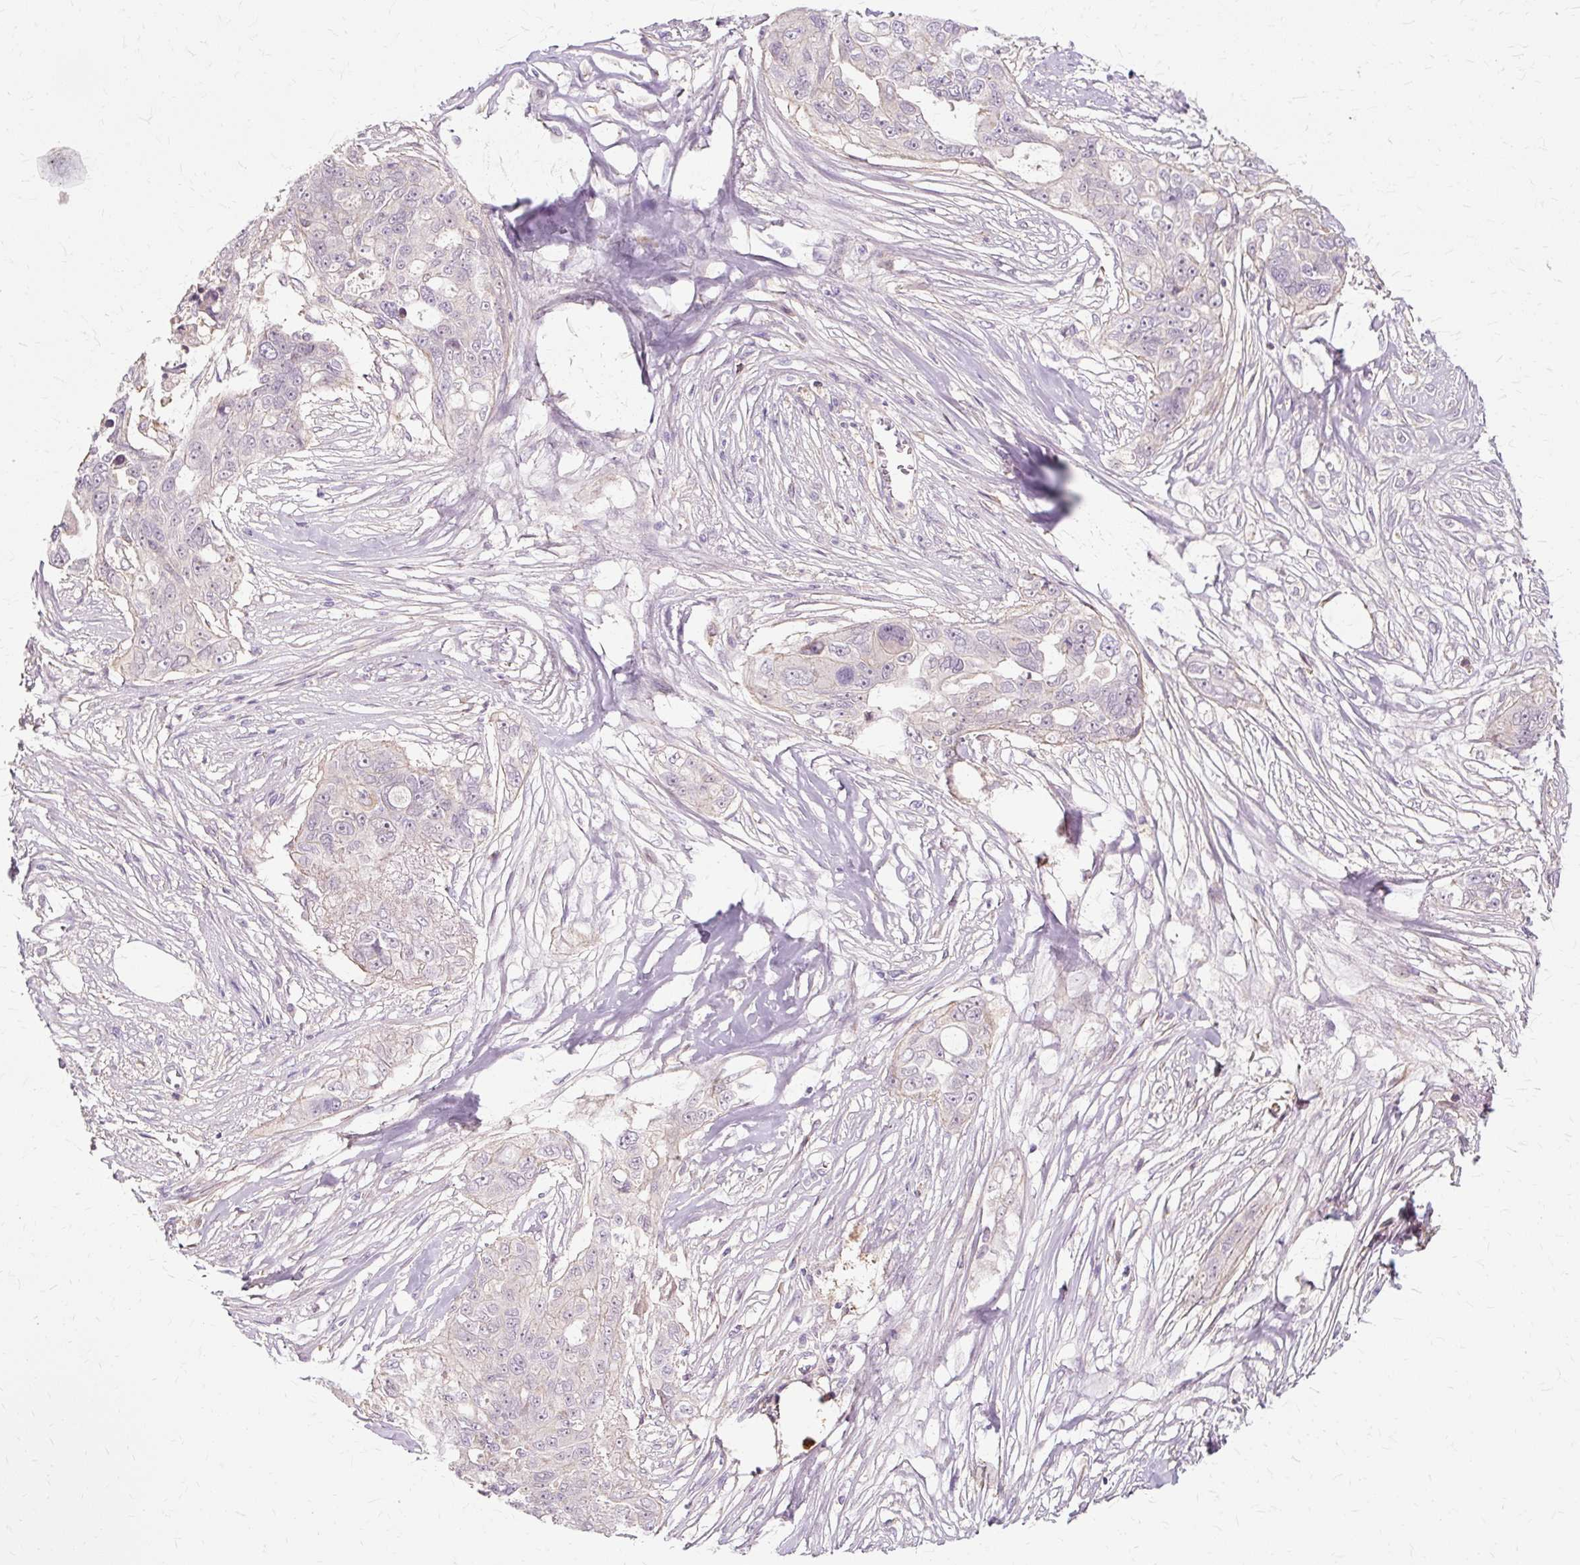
{"staining": {"intensity": "negative", "quantity": "none", "location": "none"}, "tissue": "ovarian cancer", "cell_type": "Tumor cells", "image_type": "cancer", "snomed": [{"axis": "morphology", "description": "Carcinoma, endometroid"}, {"axis": "topography", "description": "Ovary"}], "caption": "Tumor cells are negative for brown protein staining in ovarian cancer (endometroid carcinoma).", "gene": "TSPAN8", "patient": {"sex": "female", "age": 70}}